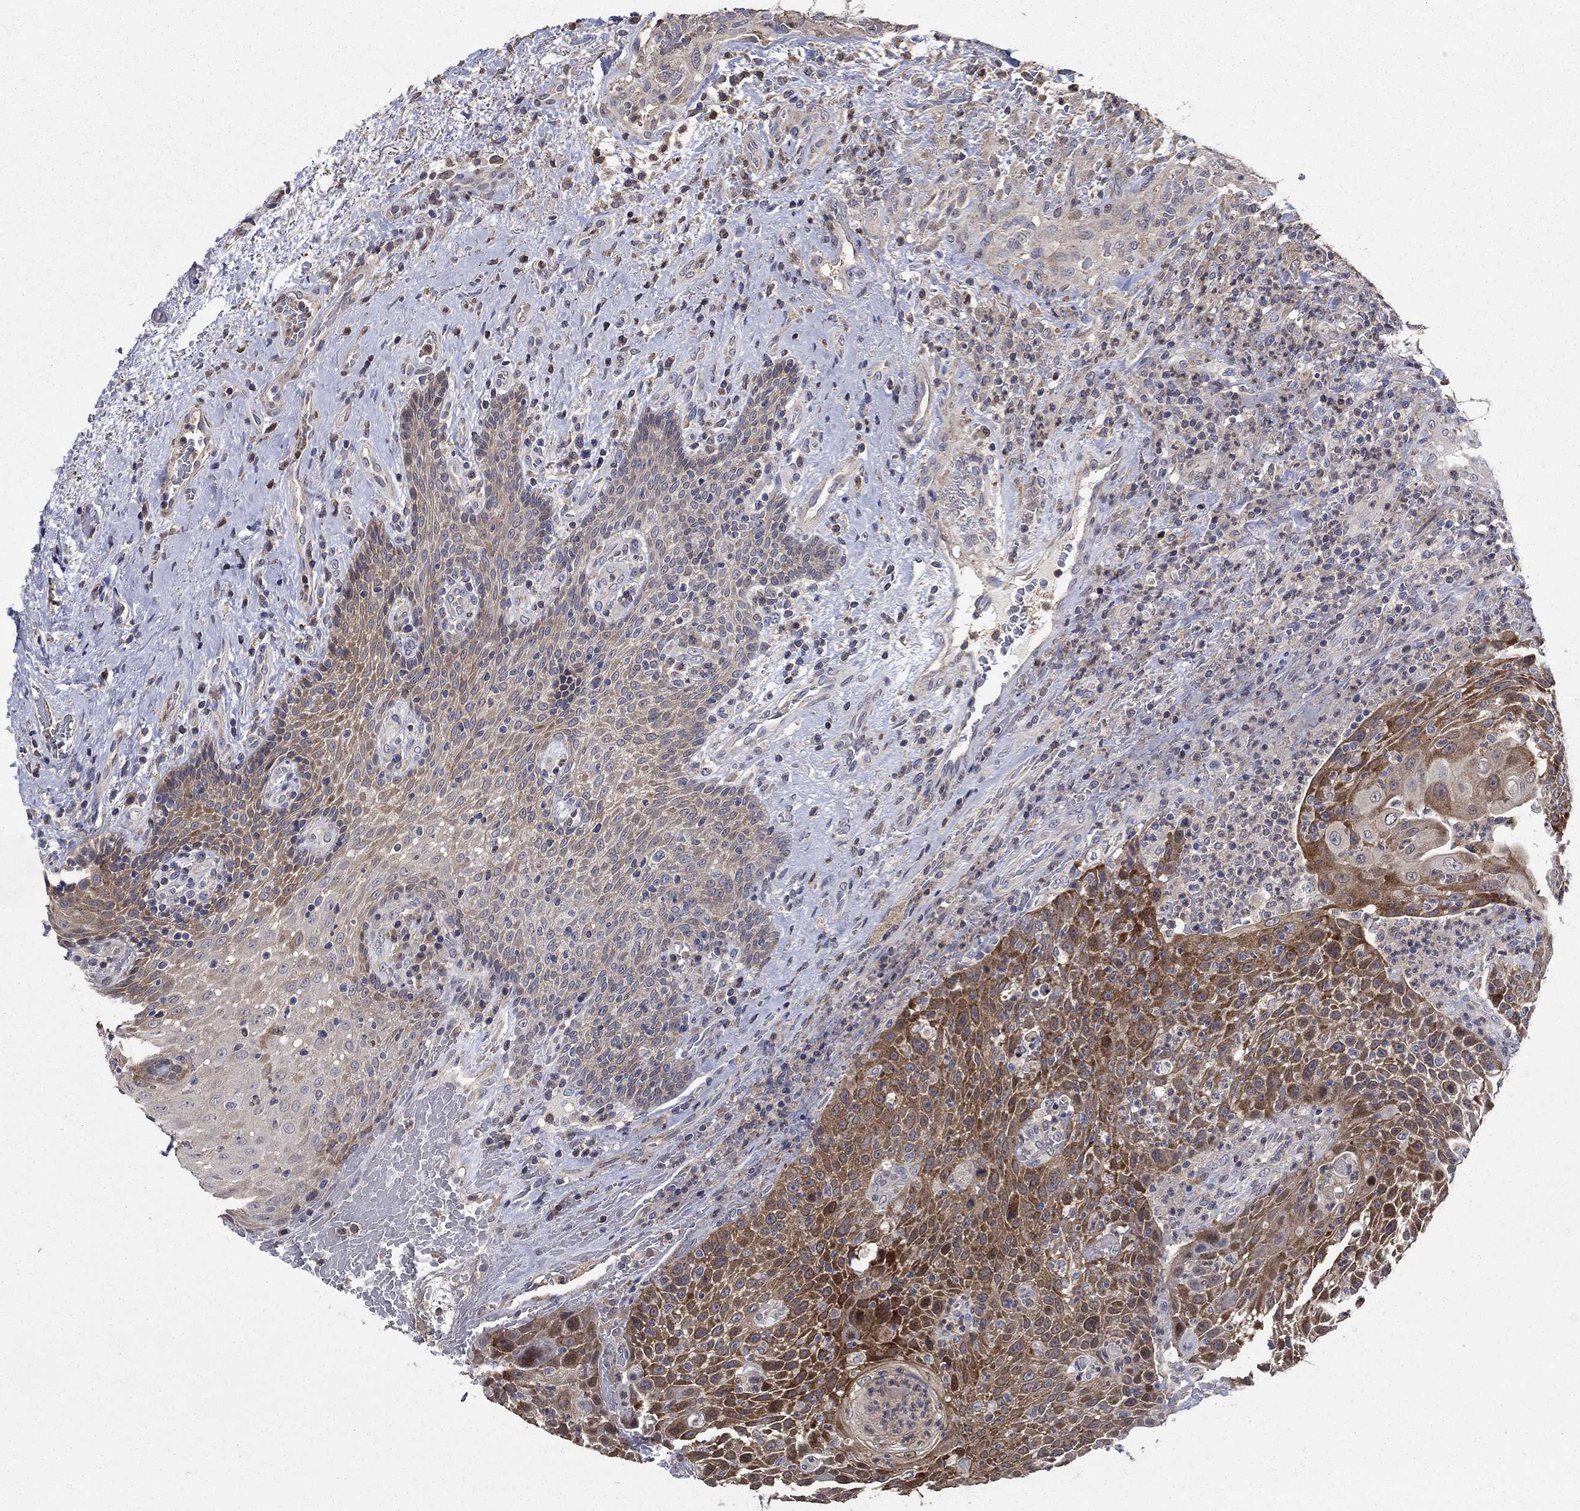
{"staining": {"intensity": "strong", "quantity": "25%-75%", "location": "cytoplasmic/membranous"}, "tissue": "head and neck cancer", "cell_type": "Tumor cells", "image_type": "cancer", "snomed": [{"axis": "morphology", "description": "Squamous cell carcinoma, NOS"}, {"axis": "topography", "description": "Head-Neck"}], "caption": "Tumor cells display strong cytoplasmic/membranous expression in approximately 25%-75% of cells in head and neck cancer (squamous cell carcinoma).", "gene": "DVL1", "patient": {"sex": "male", "age": 69}}